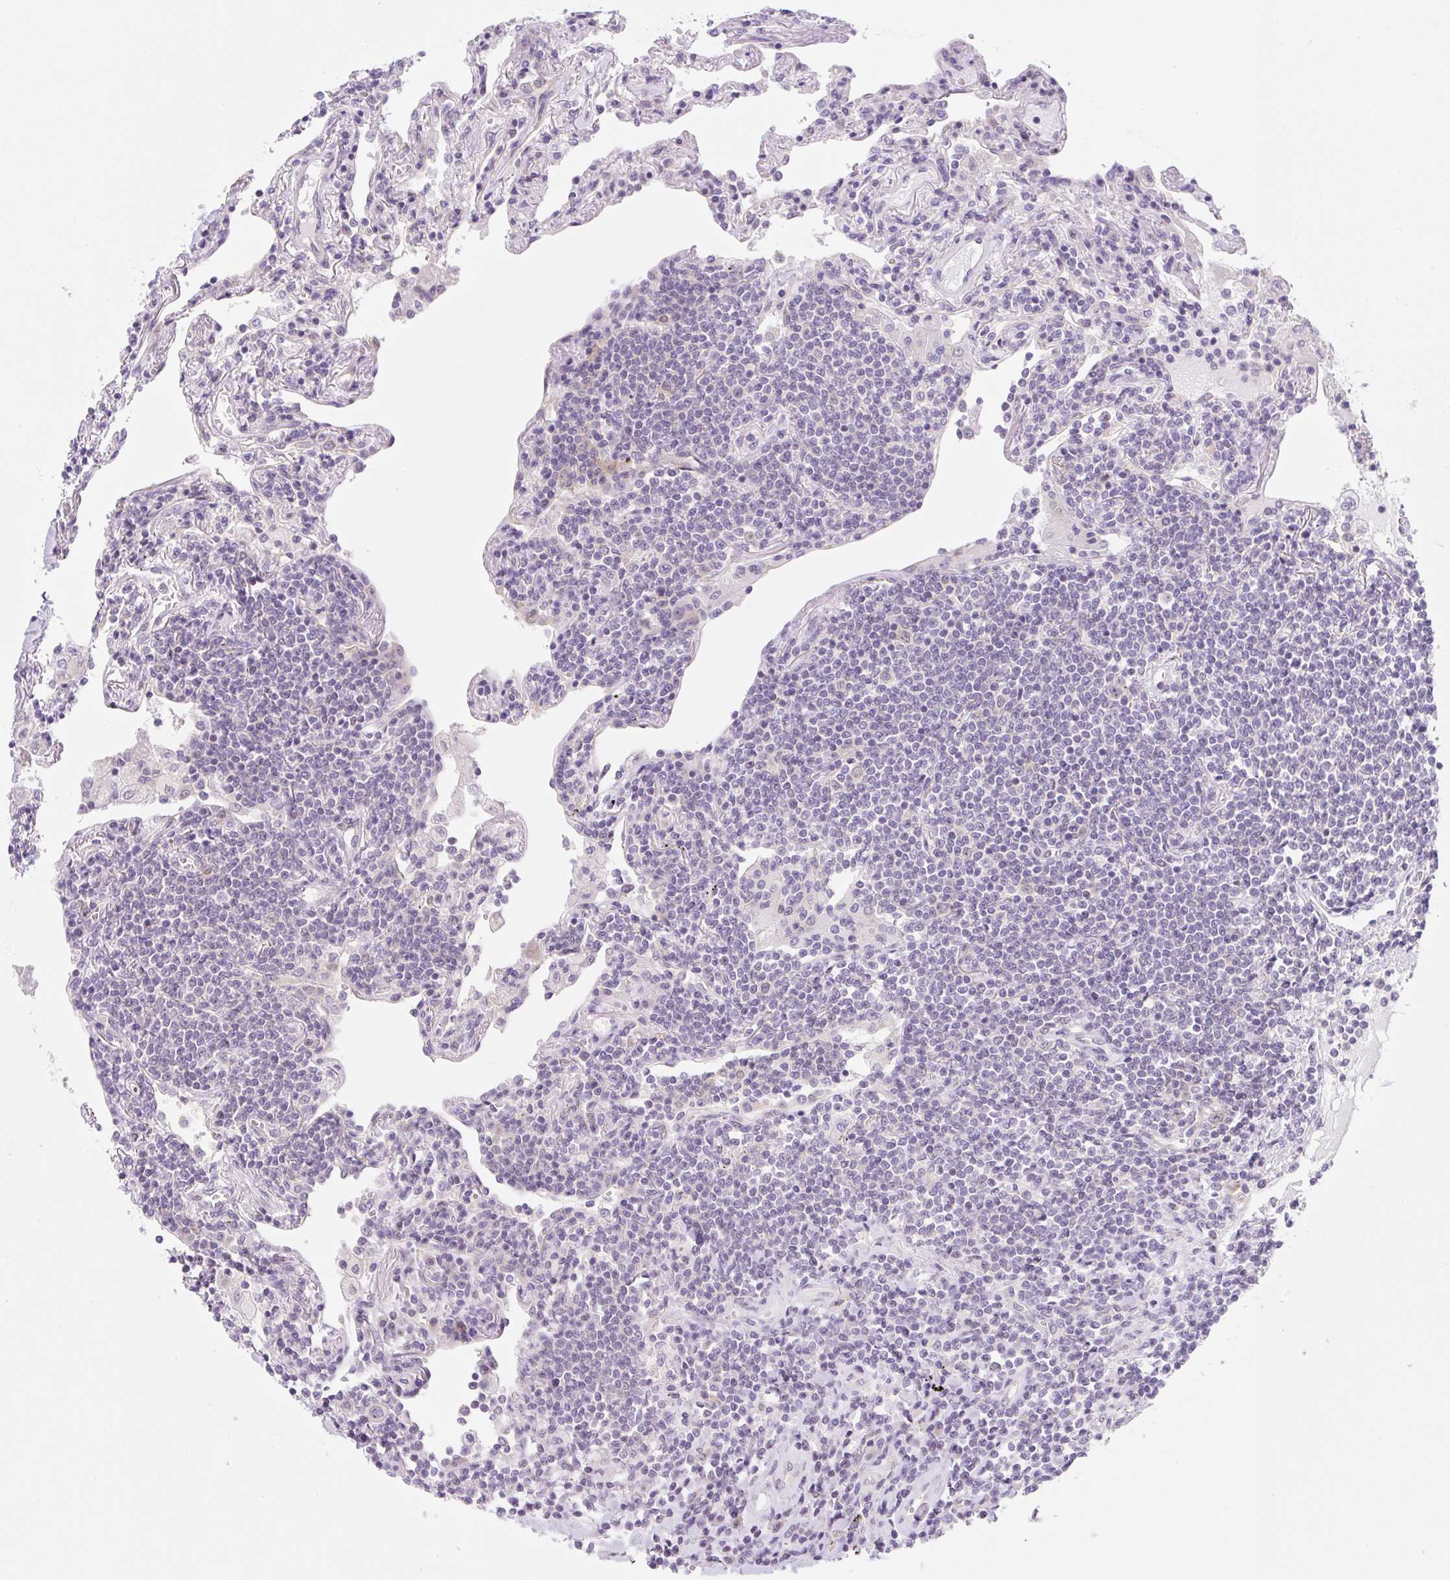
{"staining": {"intensity": "negative", "quantity": "none", "location": "none"}, "tissue": "lymphoma", "cell_type": "Tumor cells", "image_type": "cancer", "snomed": [{"axis": "morphology", "description": "Malignant lymphoma, non-Hodgkin's type, Low grade"}, {"axis": "topography", "description": "Lung"}], "caption": "Micrograph shows no protein staining in tumor cells of lymphoma tissue.", "gene": "TBPL2", "patient": {"sex": "female", "age": 71}}